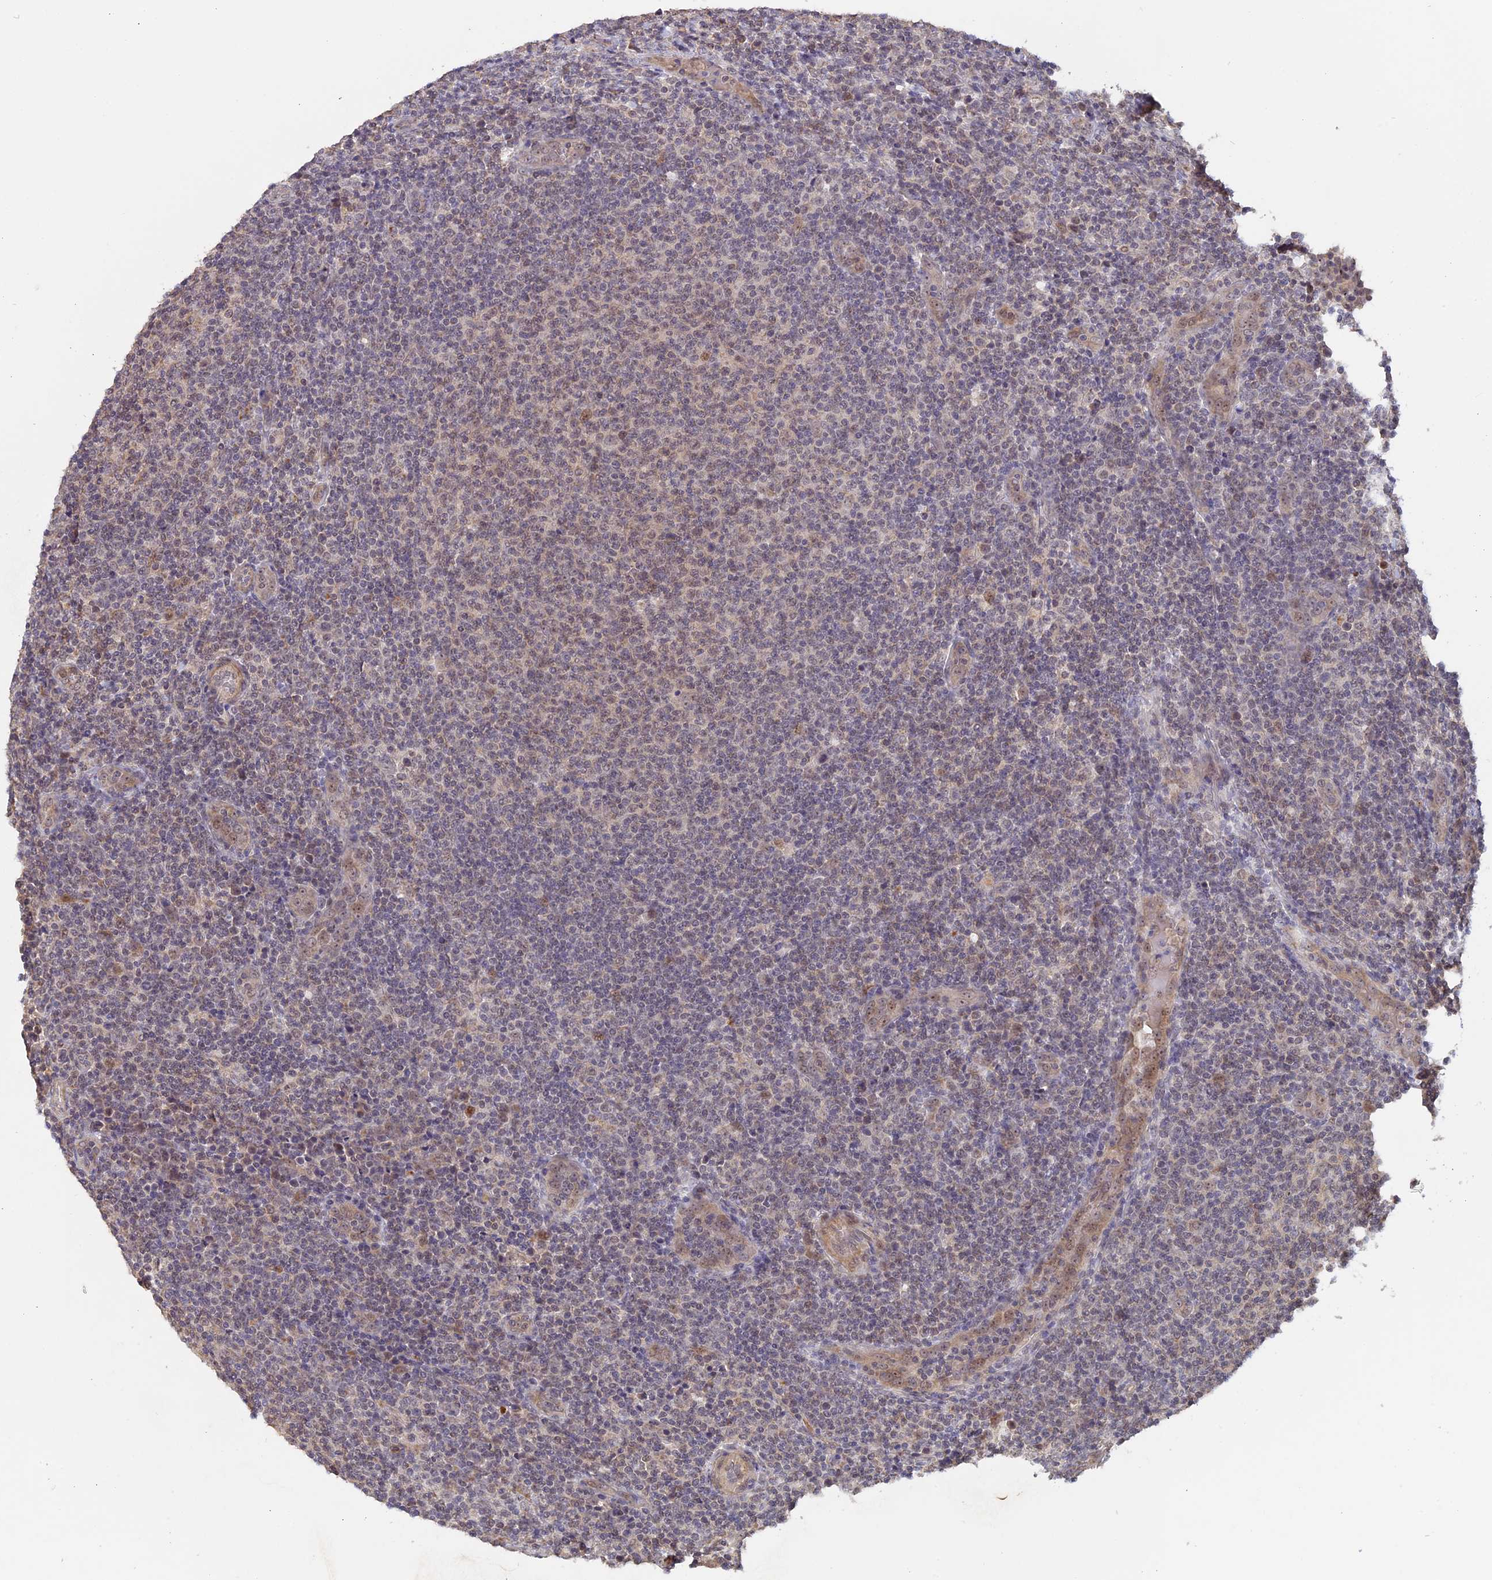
{"staining": {"intensity": "weak", "quantity": "25%-75%", "location": "nuclear"}, "tissue": "lymphoma", "cell_type": "Tumor cells", "image_type": "cancer", "snomed": [{"axis": "morphology", "description": "Malignant lymphoma, non-Hodgkin's type, Low grade"}, {"axis": "topography", "description": "Lymph node"}], "caption": "Lymphoma stained with immunohistochemistry shows weak nuclear positivity in approximately 25%-75% of tumor cells. The protein is shown in brown color, while the nuclei are stained blue.", "gene": "FAM98C", "patient": {"sex": "male", "age": 66}}